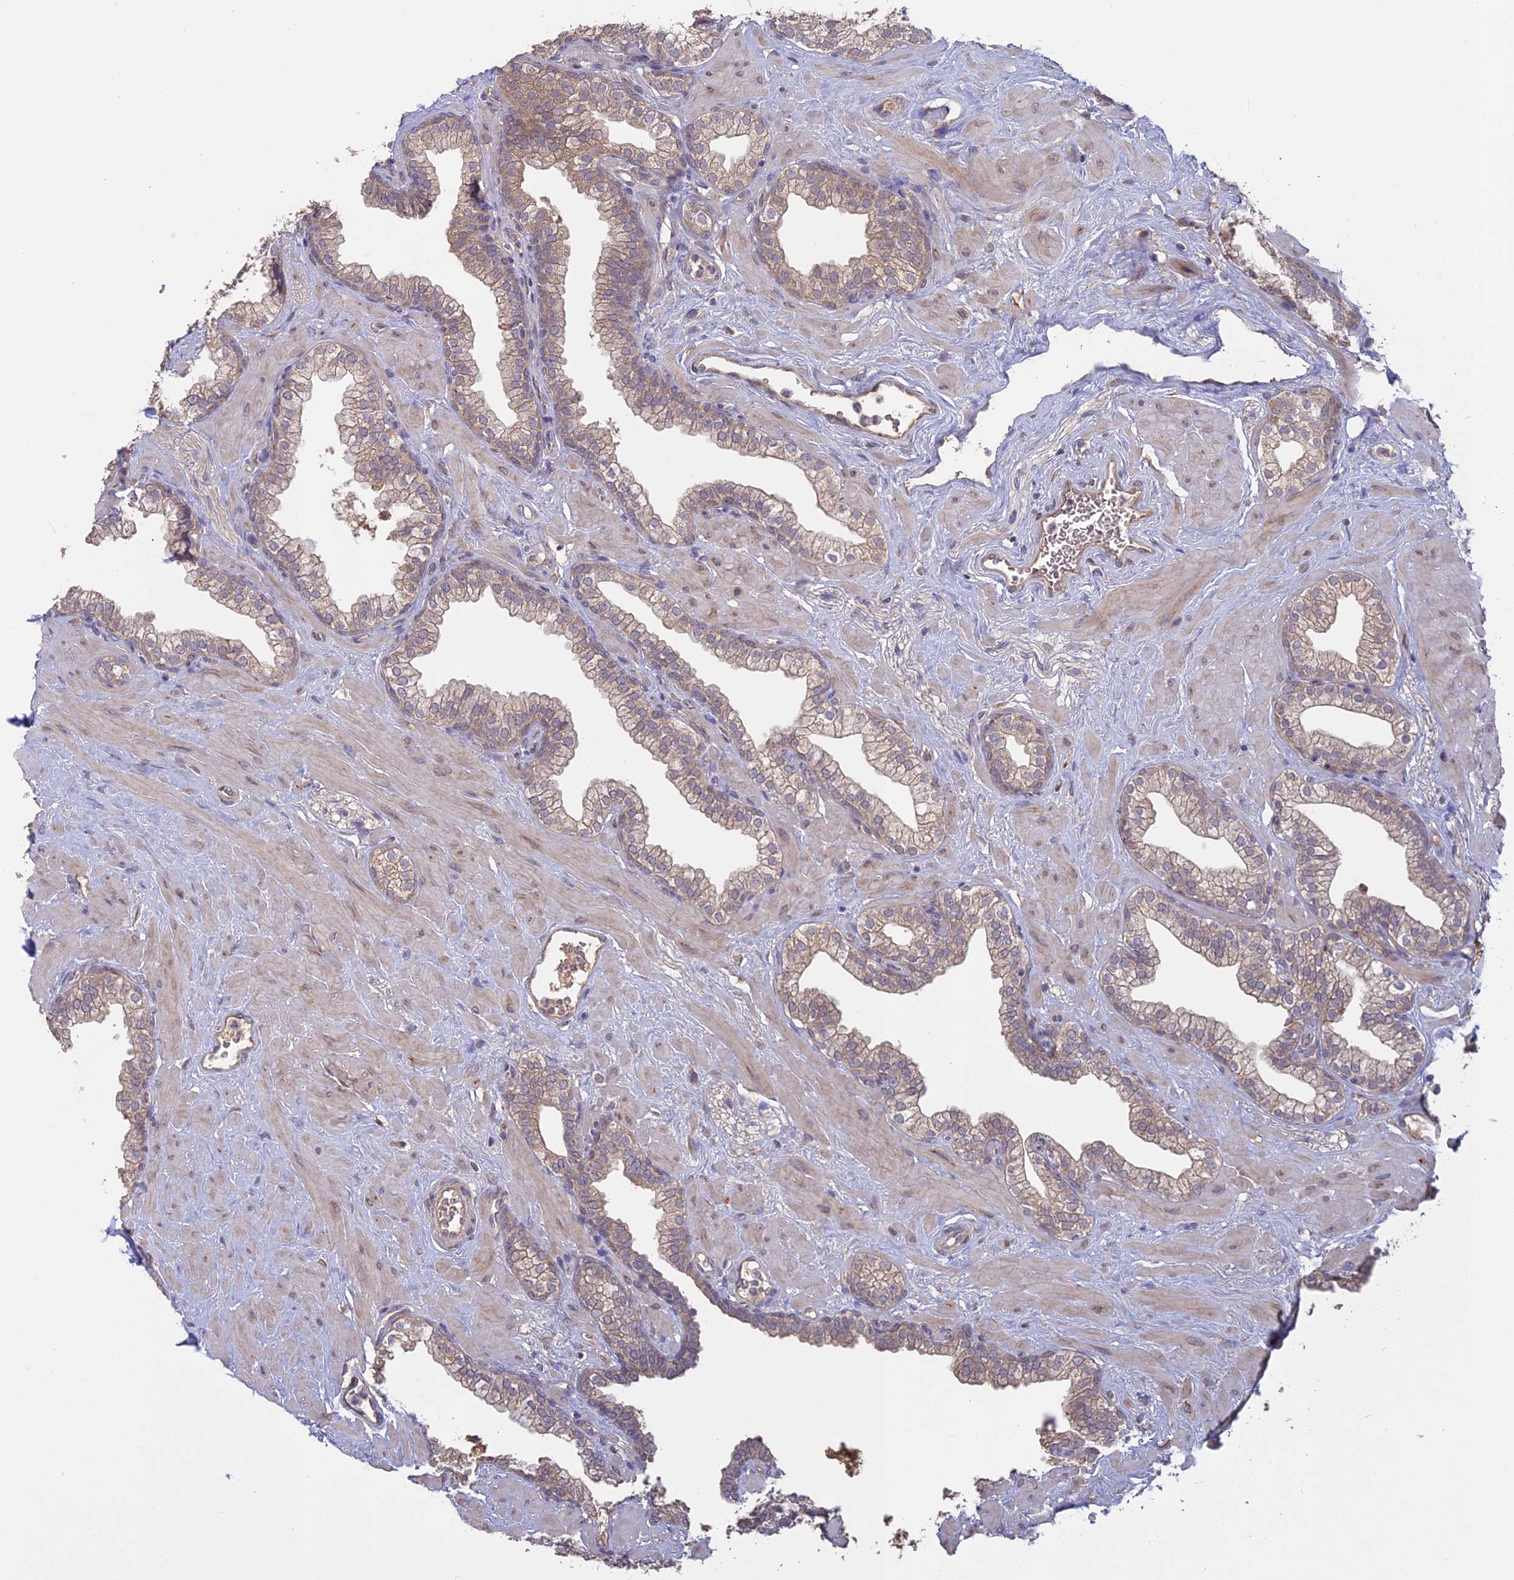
{"staining": {"intensity": "weak", "quantity": "25%-75%", "location": "cytoplasmic/membranous"}, "tissue": "prostate", "cell_type": "Glandular cells", "image_type": "normal", "snomed": [{"axis": "morphology", "description": "Normal tissue, NOS"}, {"axis": "morphology", "description": "Urothelial carcinoma, Low grade"}, {"axis": "topography", "description": "Urinary bladder"}, {"axis": "topography", "description": "Prostate"}], "caption": "Immunohistochemical staining of normal prostate exhibits weak cytoplasmic/membranous protein staining in about 25%-75% of glandular cells.", "gene": "PPIC", "patient": {"sex": "male", "age": 60}}